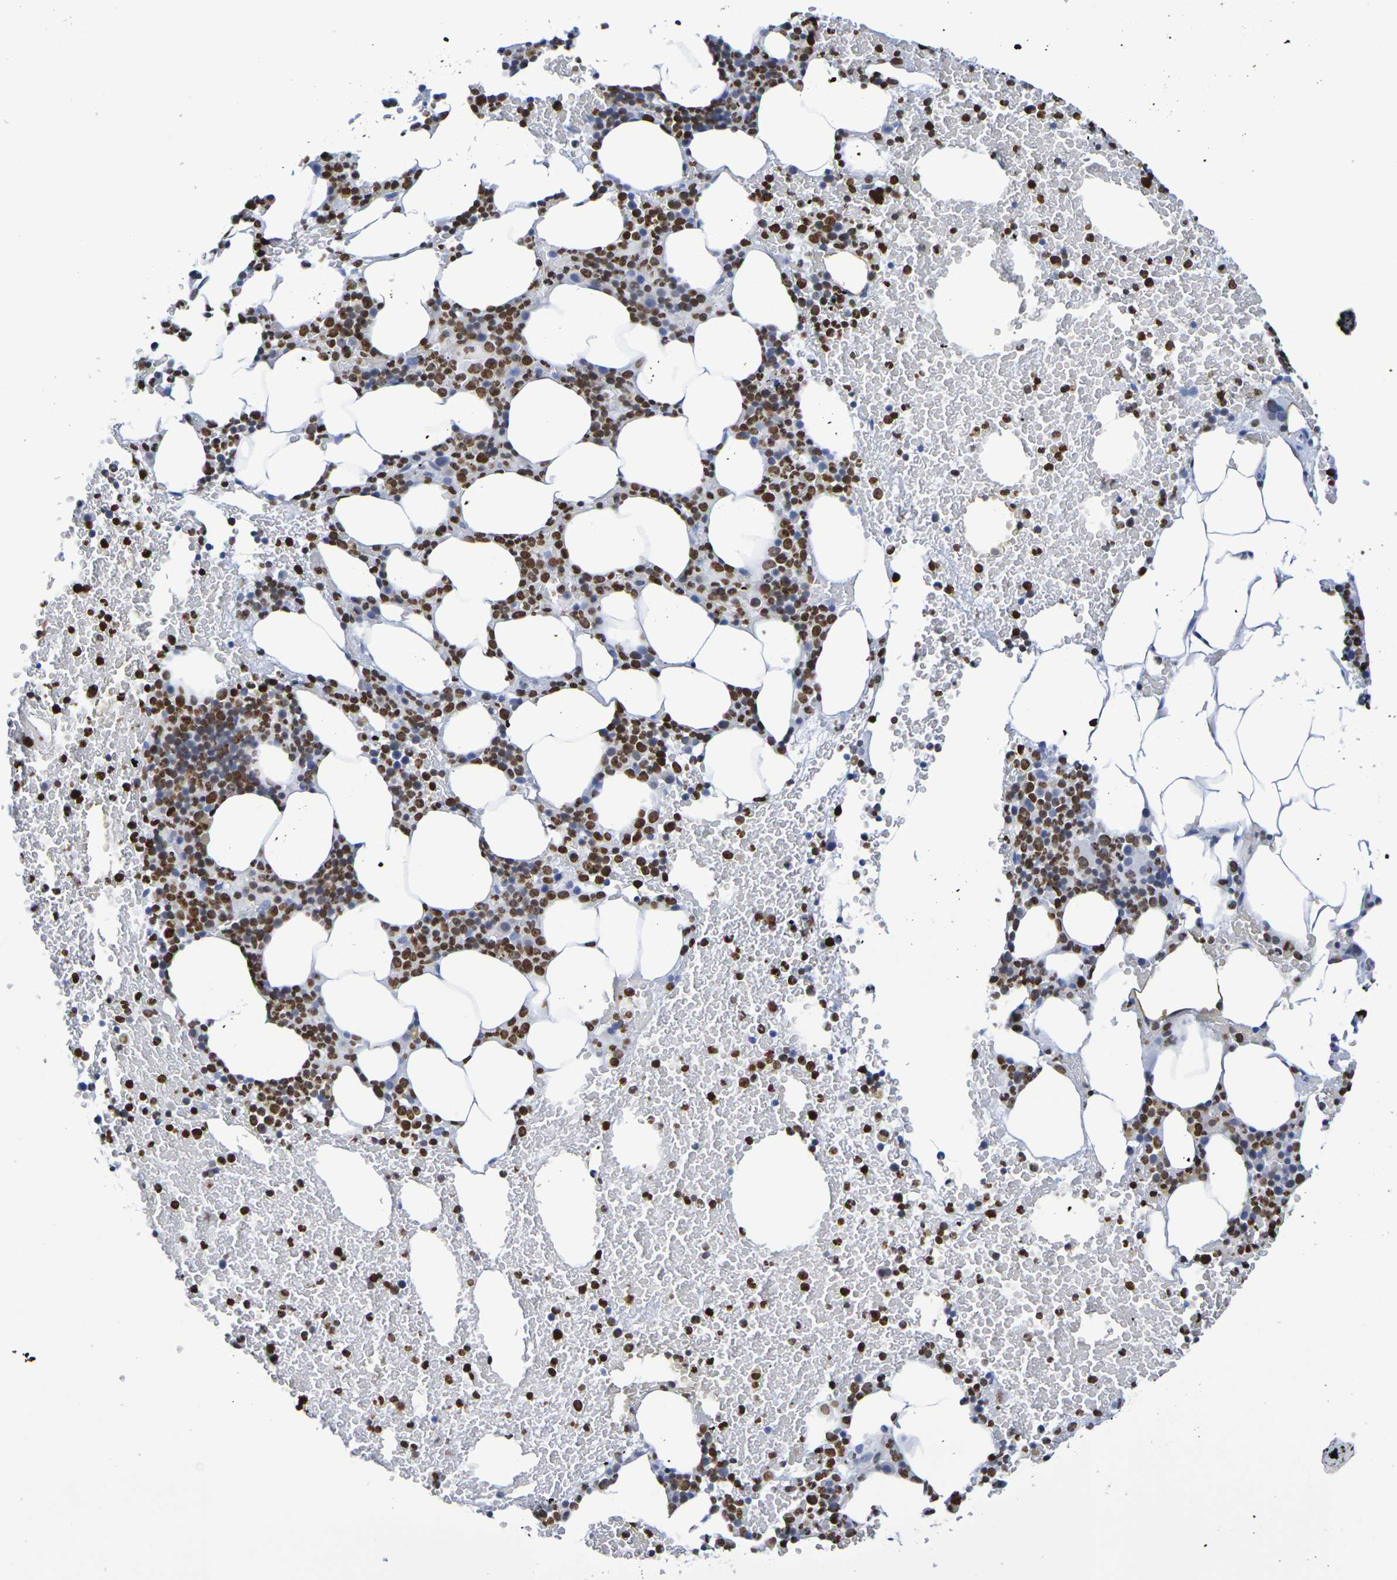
{"staining": {"intensity": "strong", "quantity": ">75%", "location": "nuclear"}, "tissue": "bone marrow", "cell_type": "Hematopoietic cells", "image_type": "normal", "snomed": [{"axis": "morphology", "description": "Normal tissue, NOS"}, {"axis": "morphology", "description": "Inflammation, NOS"}, {"axis": "topography", "description": "Bone marrow"}], "caption": "Immunohistochemistry staining of unremarkable bone marrow, which shows high levels of strong nuclear staining in about >75% of hematopoietic cells indicating strong nuclear protein expression. The staining was performed using DAB (3,3'-diaminobenzidine) (brown) for protein detection and nuclei were counterstained in hematoxylin (blue).", "gene": "H1", "patient": {"sex": "female", "age": 70}}